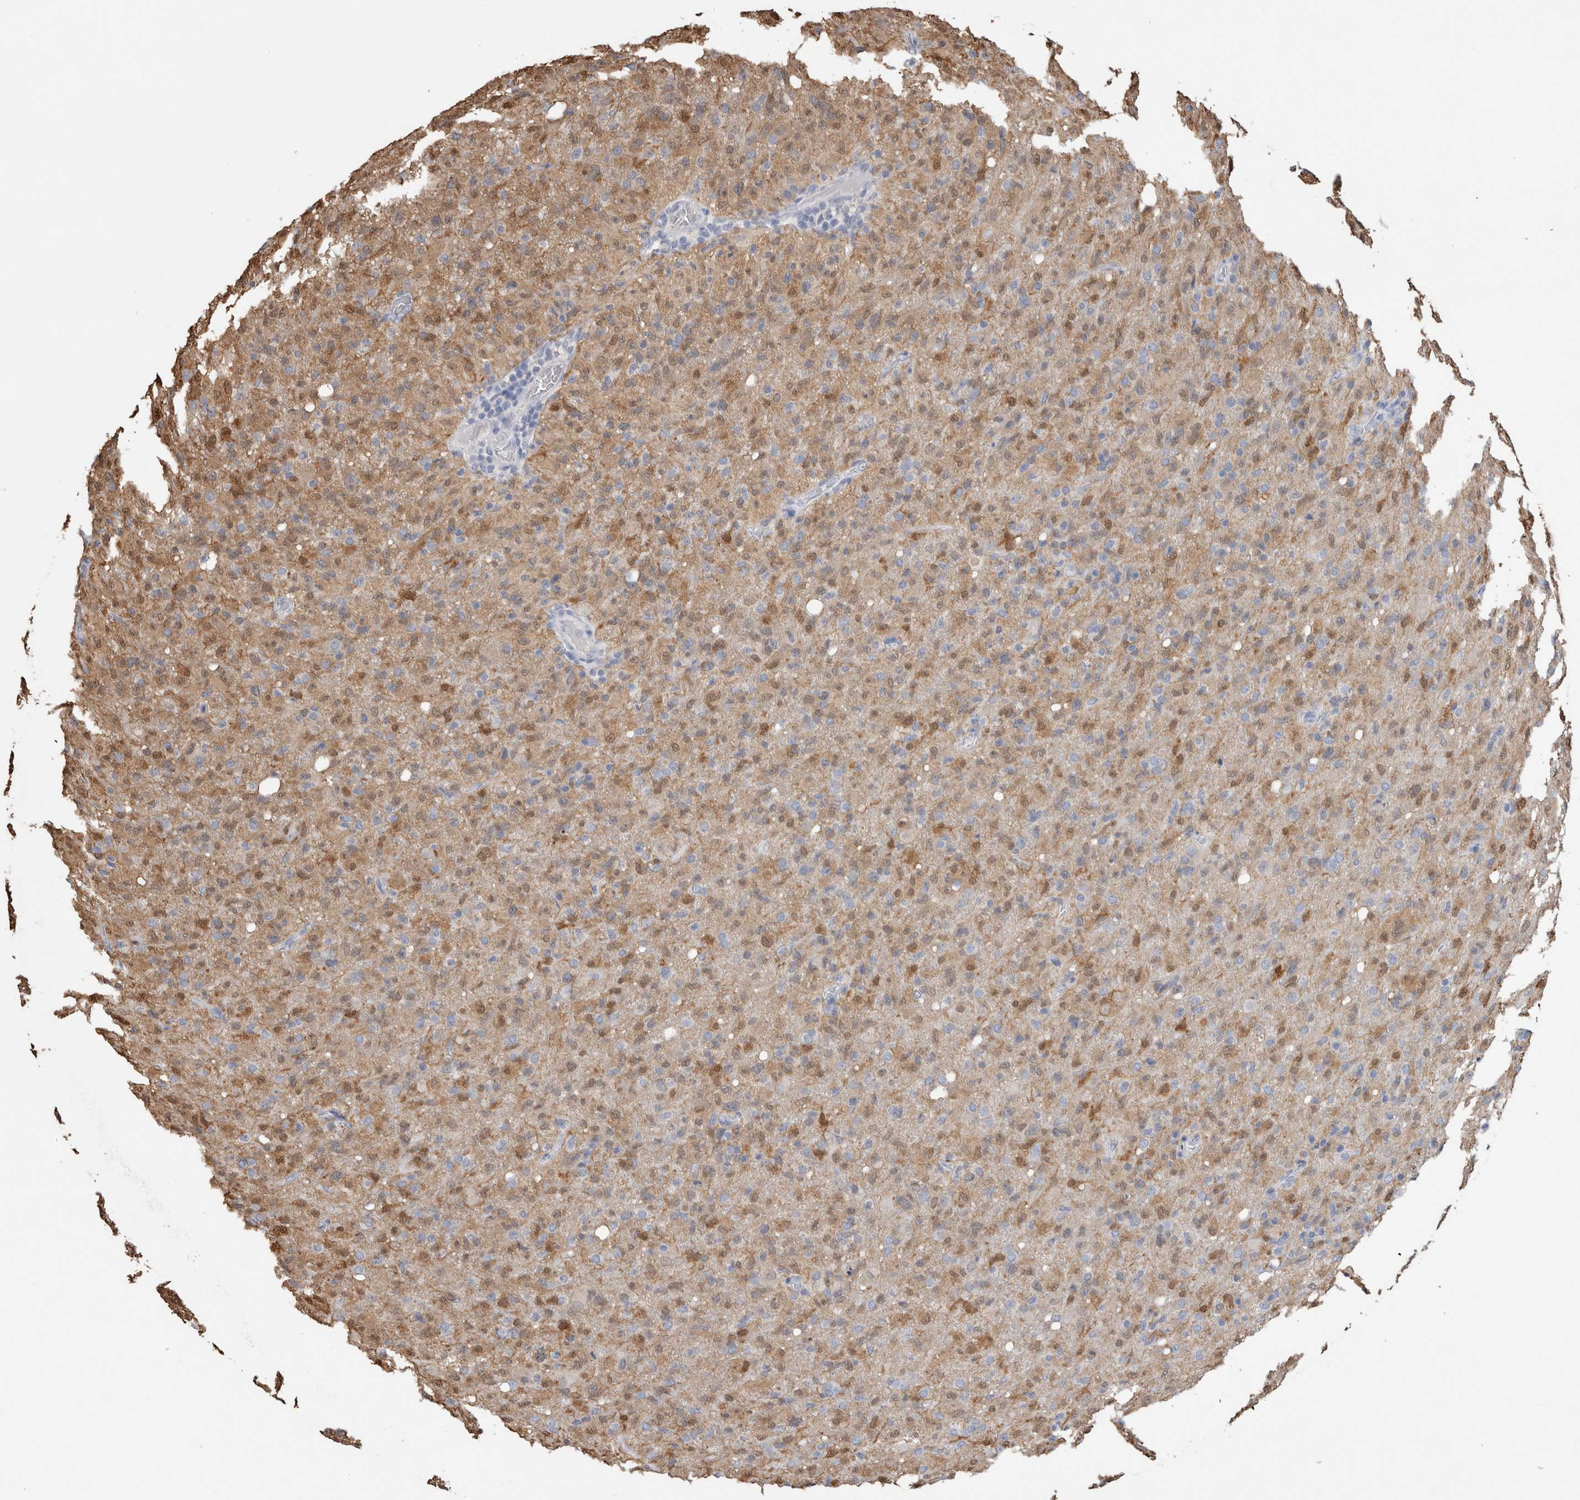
{"staining": {"intensity": "moderate", "quantity": "25%-75%", "location": "cytoplasmic/membranous,nuclear"}, "tissue": "glioma", "cell_type": "Tumor cells", "image_type": "cancer", "snomed": [{"axis": "morphology", "description": "Glioma, malignant, High grade"}, {"axis": "topography", "description": "Brain"}], "caption": "A high-resolution photomicrograph shows immunohistochemistry staining of glioma, which reveals moderate cytoplasmic/membranous and nuclear expression in approximately 25%-75% of tumor cells. (DAB (3,3'-diaminobenzidine) = brown stain, brightfield microscopy at high magnification).", "gene": "FABP7", "patient": {"sex": "female", "age": 57}}